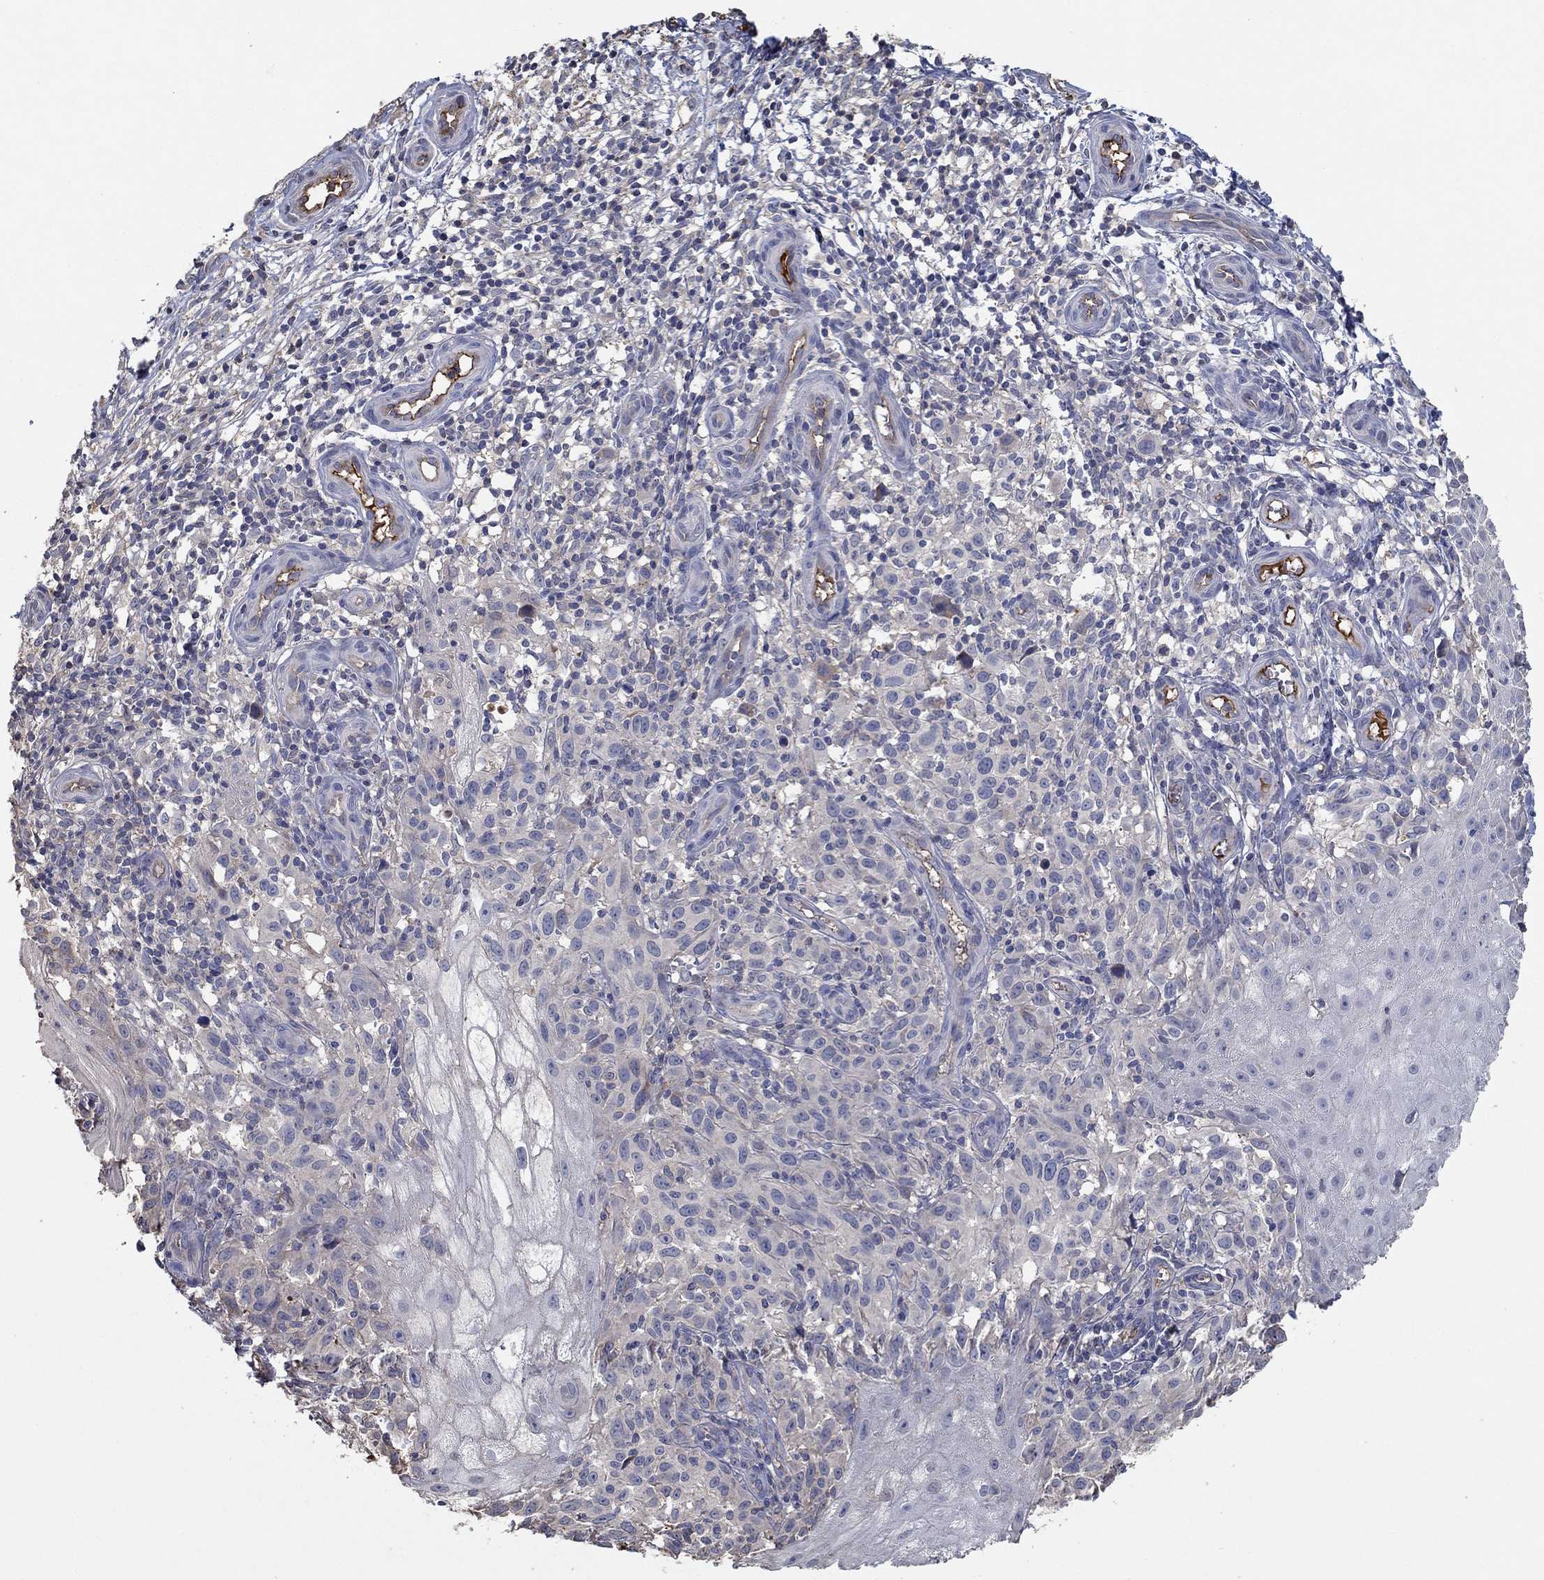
{"staining": {"intensity": "negative", "quantity": "none", "location": "none"}, "tissue": "melanoma", "cell_type": "Tumor cells", "image_type": "cancer", "snomed": [{"axis": "morphology", "description": "Malignant melanoma, NOS"}, {"axis": "topography", "description": "Skin"}], "caption": "Immunohistochemistry histopathology image of human malignant melanoma stained for a protein (brown), which demonstrates no positivity in tumor cells.", "gene": "IL10", "patient": {"sex": "female", "age": 53}}